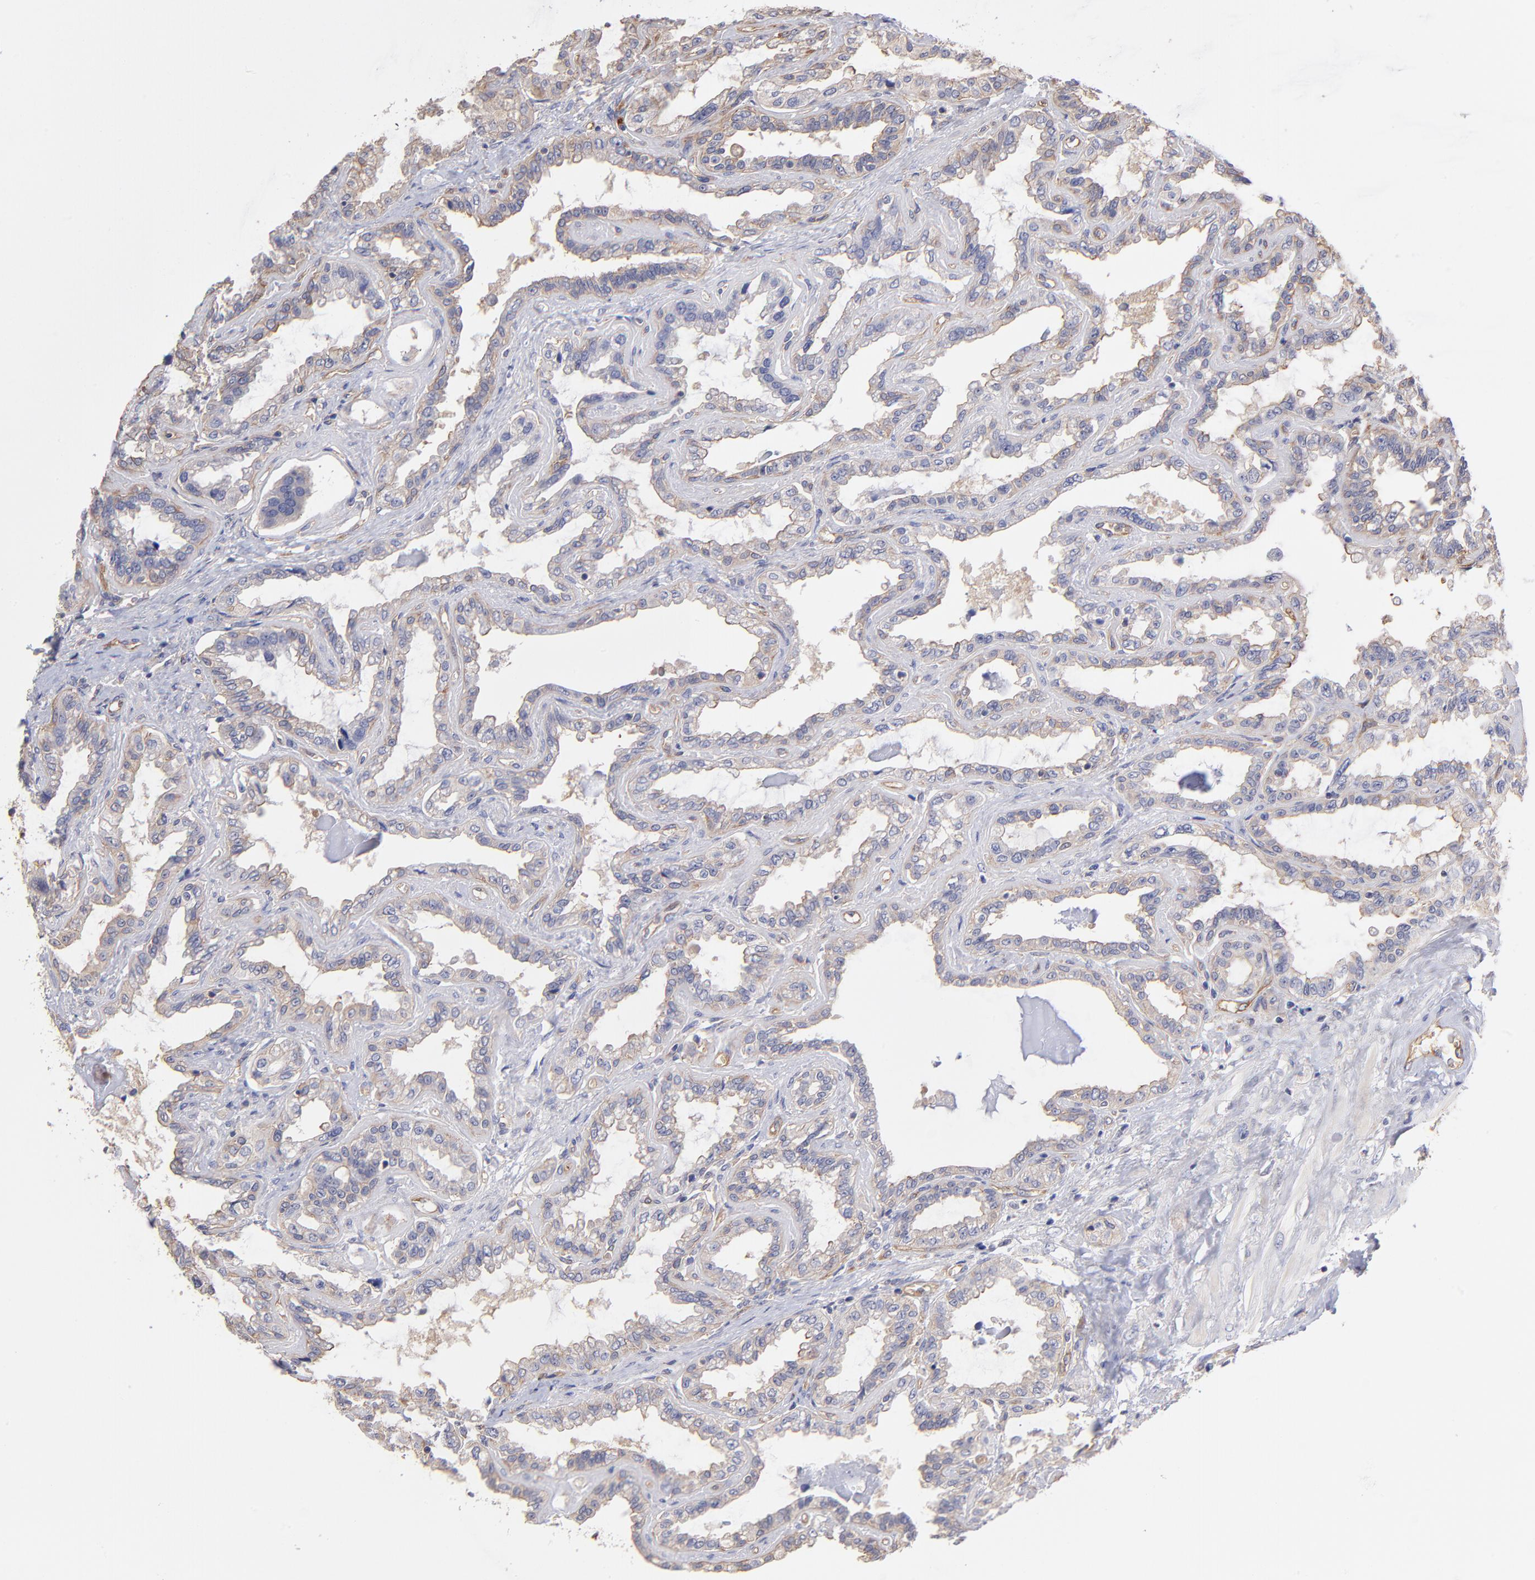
{"staining": {"intensity": "weak", "quantity": "25%-75%", "location": "cytoplasmic/membranous"}, "tissue": "seminal vesicle", "cell_type": "Glandular cells", "image_type": "normal", "snomed": [{"axis": "morphology", "description": "Normal tissue, NOS"}, {"axis": "morphology", "description": "Inflammation, NOS"}, {"axis": "topography", "description": "Urinary bladder"}, {"axis": "topography", "description": "Prostate"}, {"axis": "topography", "description": "Seminal veicle"}], "caption": "This is a photomicrograph of immunohistochemistry staining of benign seminal vesicle, which shows weak expression in the cytoplasmic/membranous of glandular cells.", "gene": "ASB7", "patient": {"sex": "male", "age": 82}}